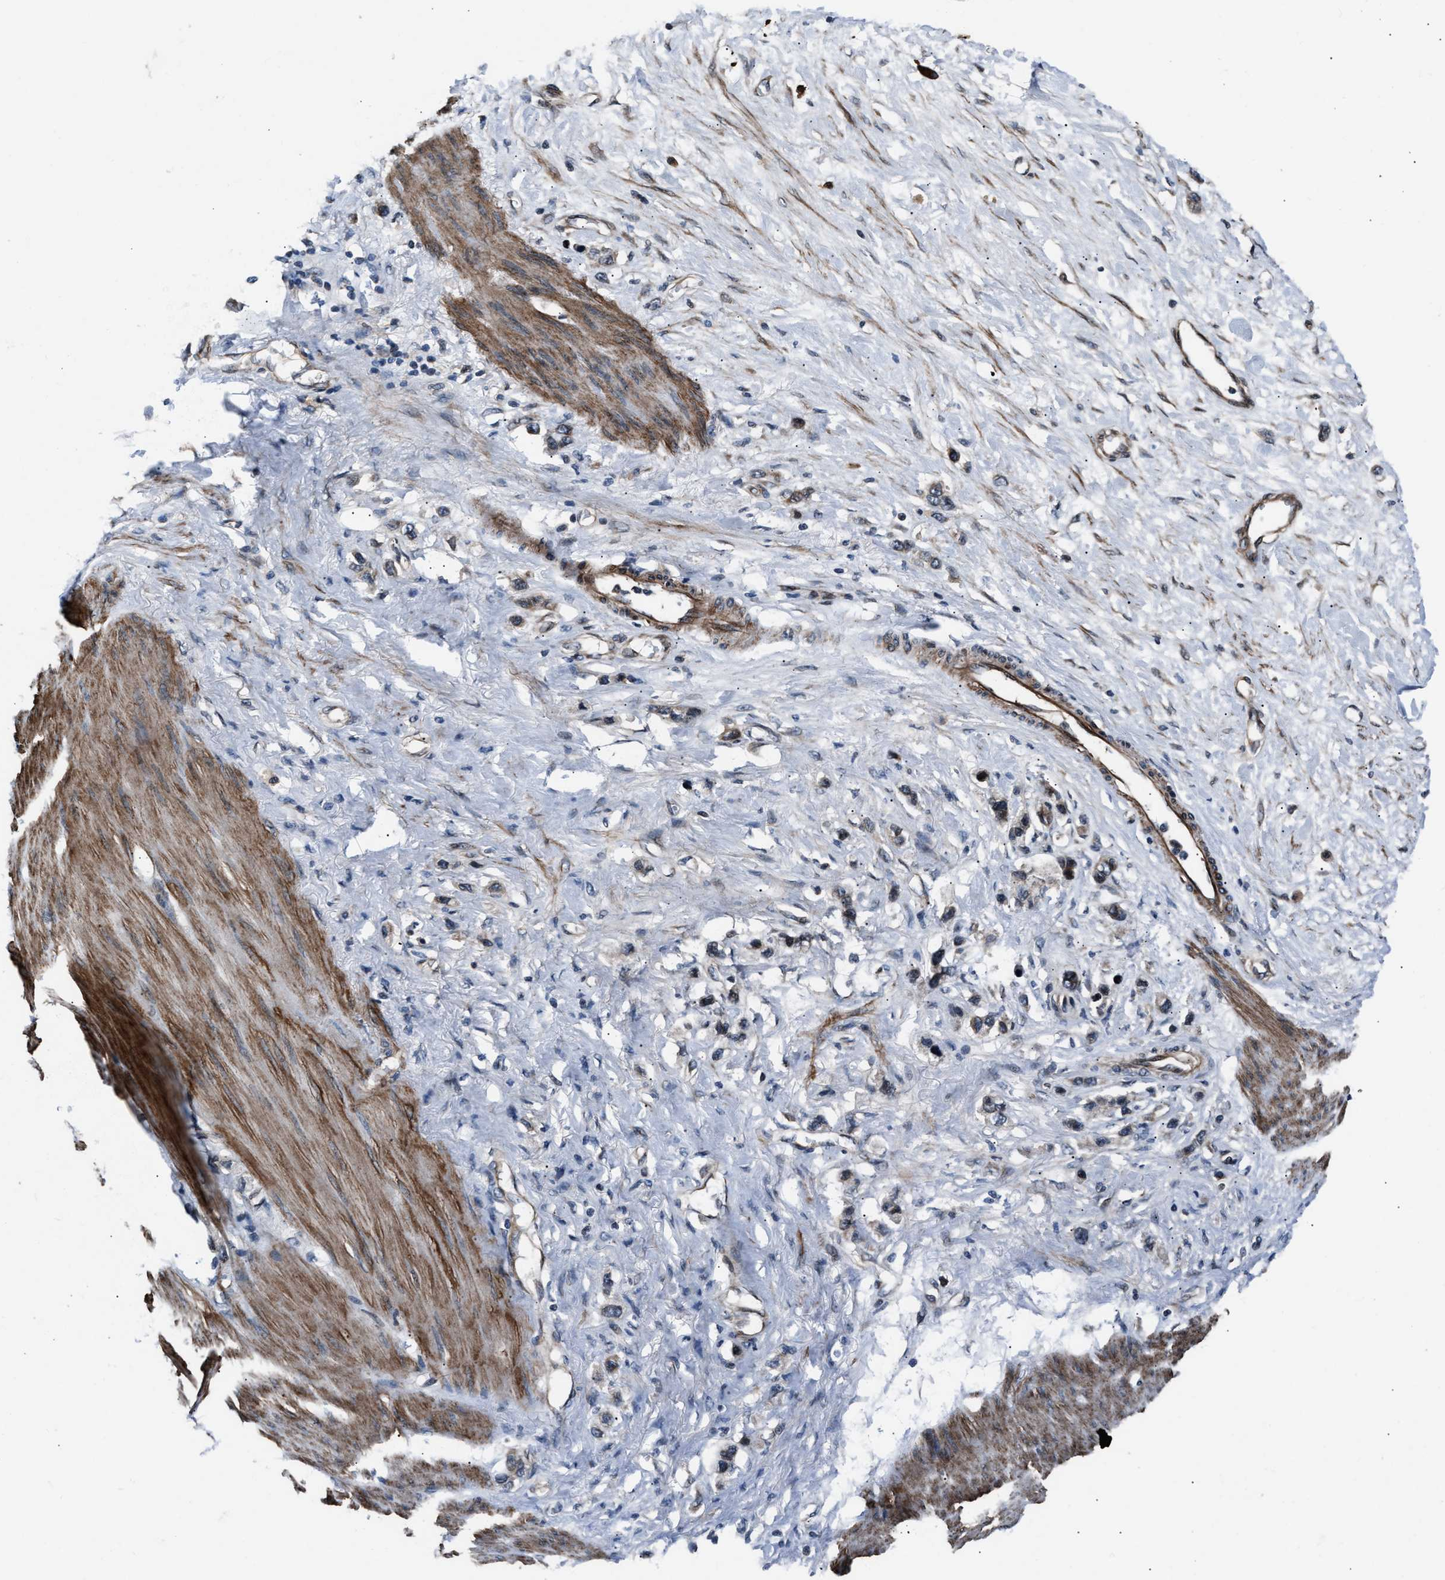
{"staining": {"intensity": "weak", "quantity": "25%-75%", "location": "cytoplasmic/membranous"}, "tissue": "stomach cancer", "cell_type": "Tumor cells", "image_type": "cancer", "snomed": [{"axis": "morphology", "description": "Adenocarcinoma, NOS"}, {"axis": "topography", "description": "Stomach"}], "caption": "Immunohistochemical staining of human stomach cancer shows low levels of weak cytoplasmic/membranous protein staining in about 25%-75% of tumor cells. The staining was performed using DAB to visualize the protein expression in brown, while the nuclei were stained in blue with hematoxylin (Magnification: 20x).", "gene": "DYNC2I1", "patient": {"sex": "female", "age": 65}}